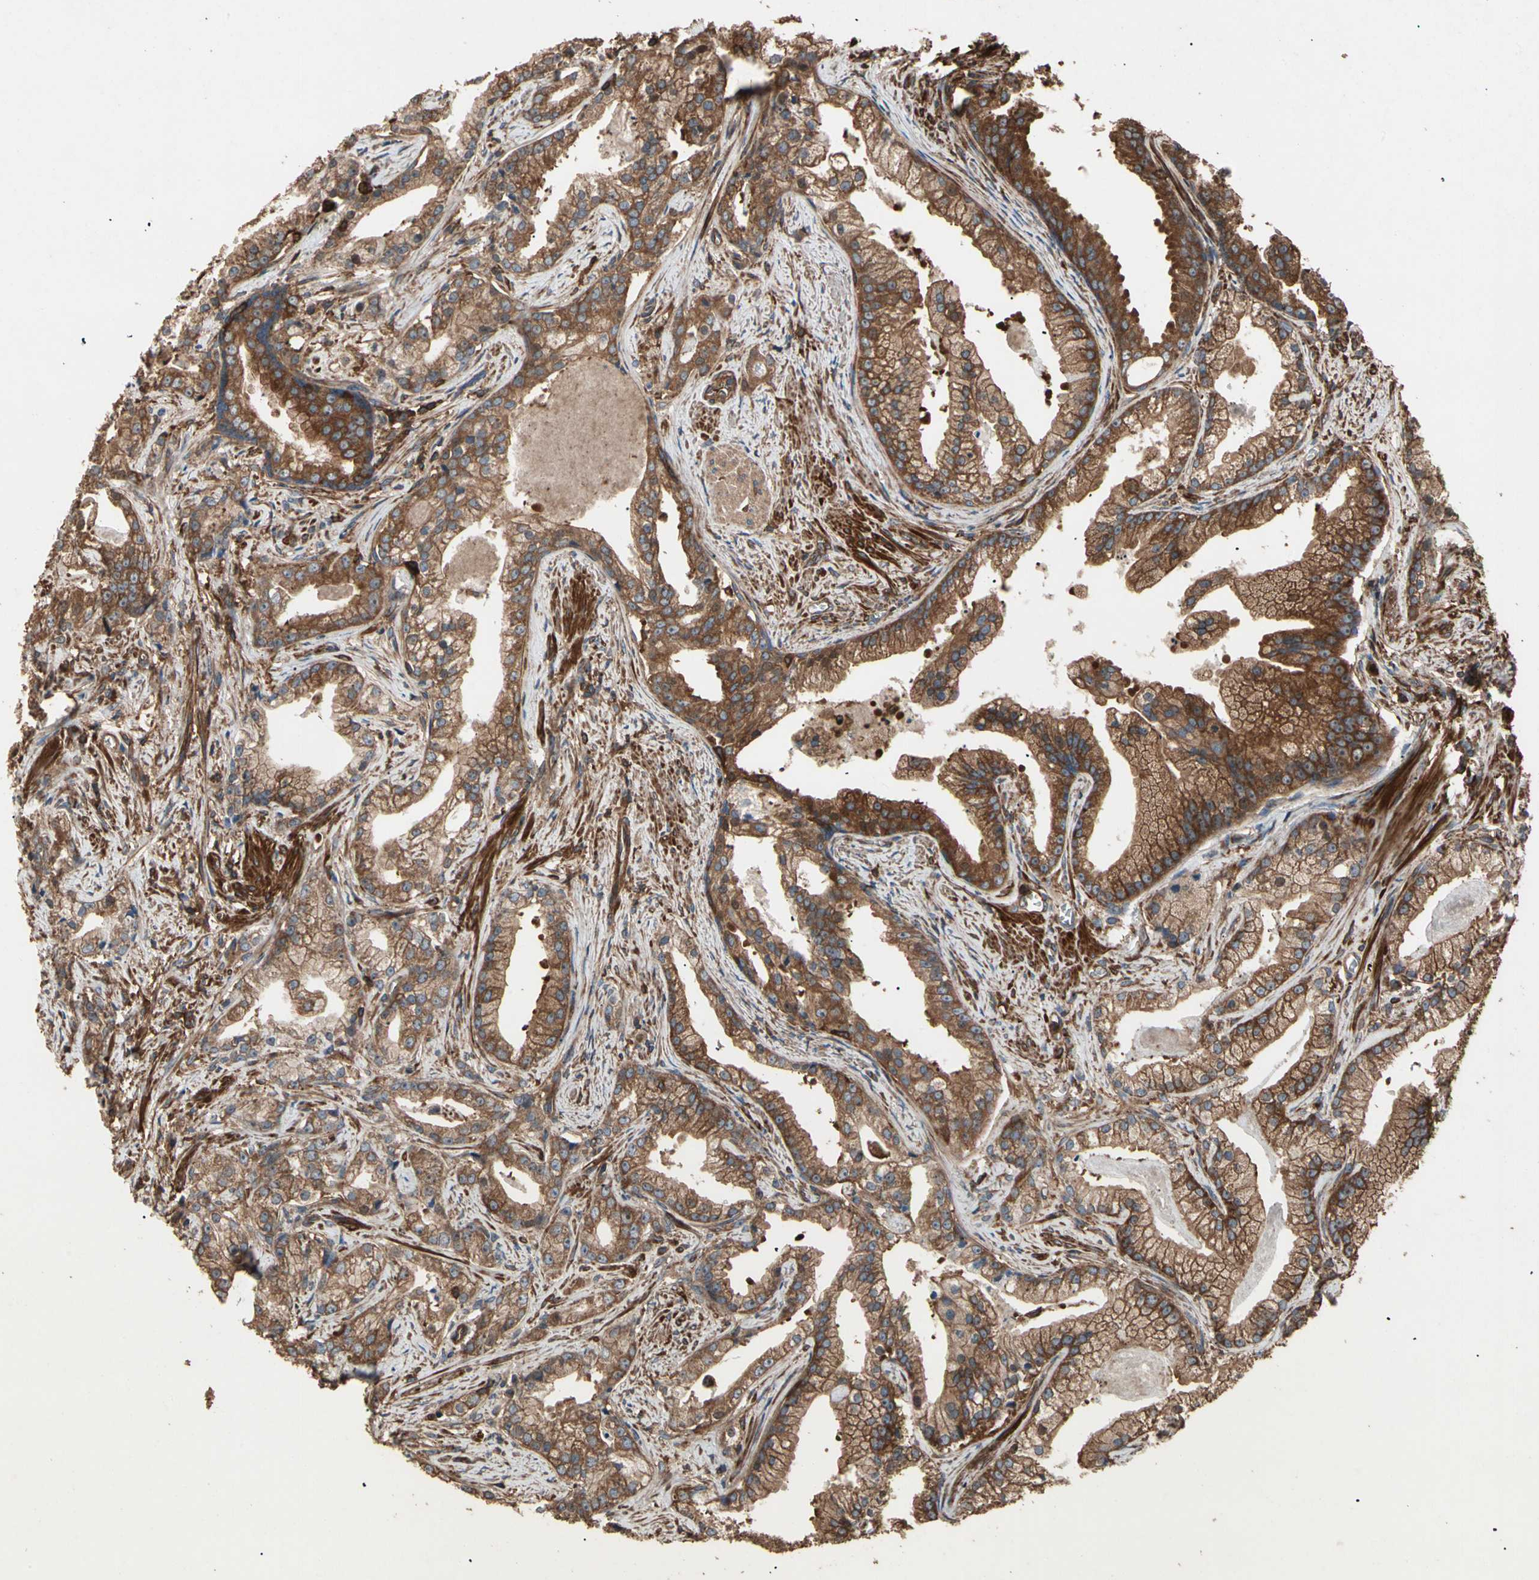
{"staining": {"intensity": "strong", "quantity": ">75%", "location": "cytoplasmic/membranous"}, "tissue": "prostate cancer", "cell_type": "Tumor cells", "image_type": "cancer", "snomed": [{"axis": "morphology", "description": "Adenocarcinoma, Low grade"}, {"axis": "topography", "description": "Prostate"}], "caption": "A brown stain shows strong cytoplasmic/membranous expression of a protein in prostate cancer tumor cells.", "gene": "AGBL2", "patient": {"sex": "male", "age": 59}}